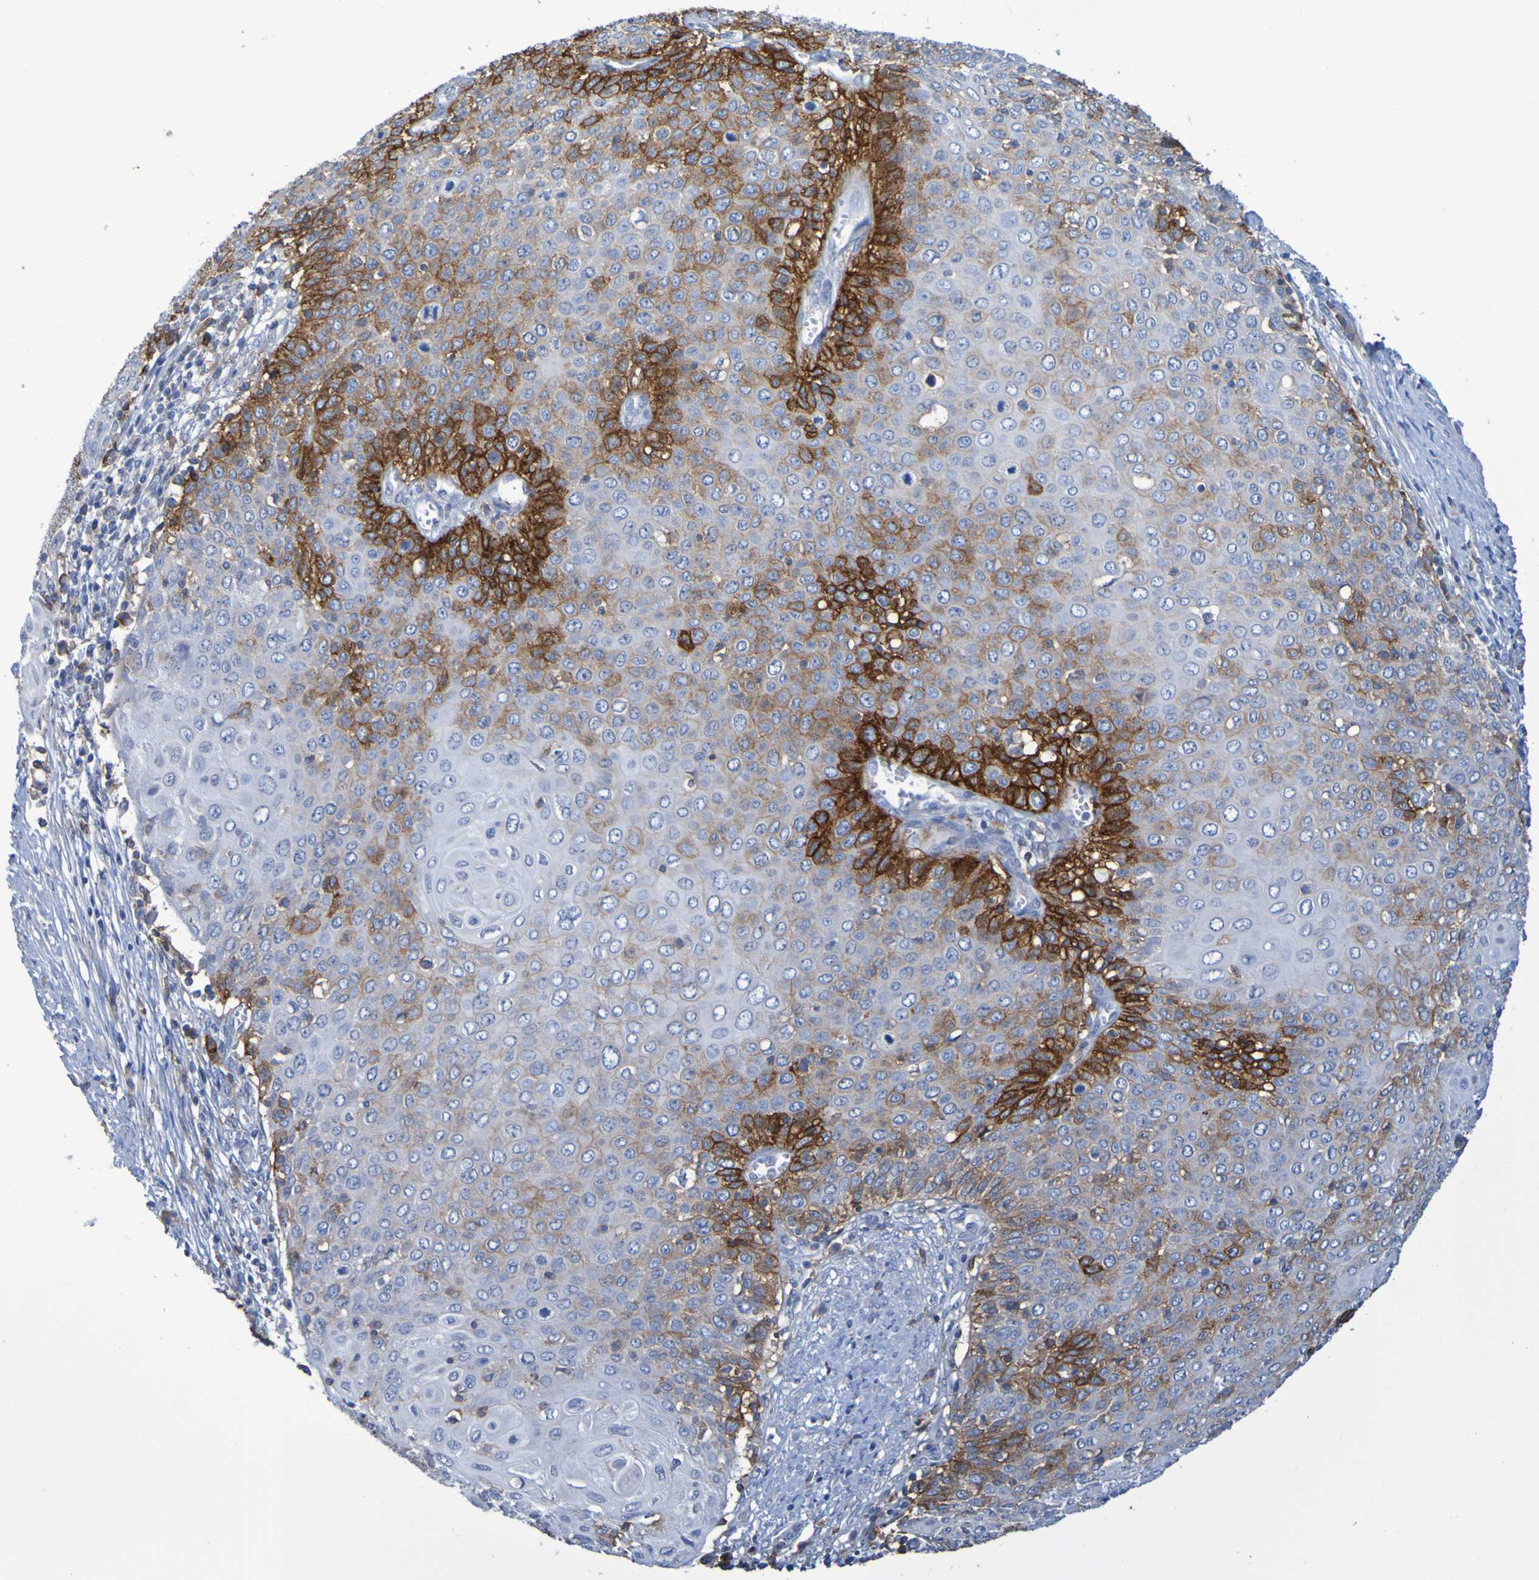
{"staining": {"intensity": "moderate", "quantity": "25%-75%", "location": "cytoplasmic/membranous"}, "tissue": "cervical cancer", "cell_type": "Tumor cells", "image_type": "cancer", "snomed": [{"axis": "morphology", "description": "Squamous cell carcinoma, NOS"}, {"axis": "topography", "description": "Cervix"}], "caption": "Immunohistochemical staining of human squamous cell carcinoma (cervical) reveals medium levels of moderate cytoplasmic/membranous positivity in about 25%-75% of tumor cells.", "gene": "SLC3A2", "patient": {"sex": "female", "age": 39}}